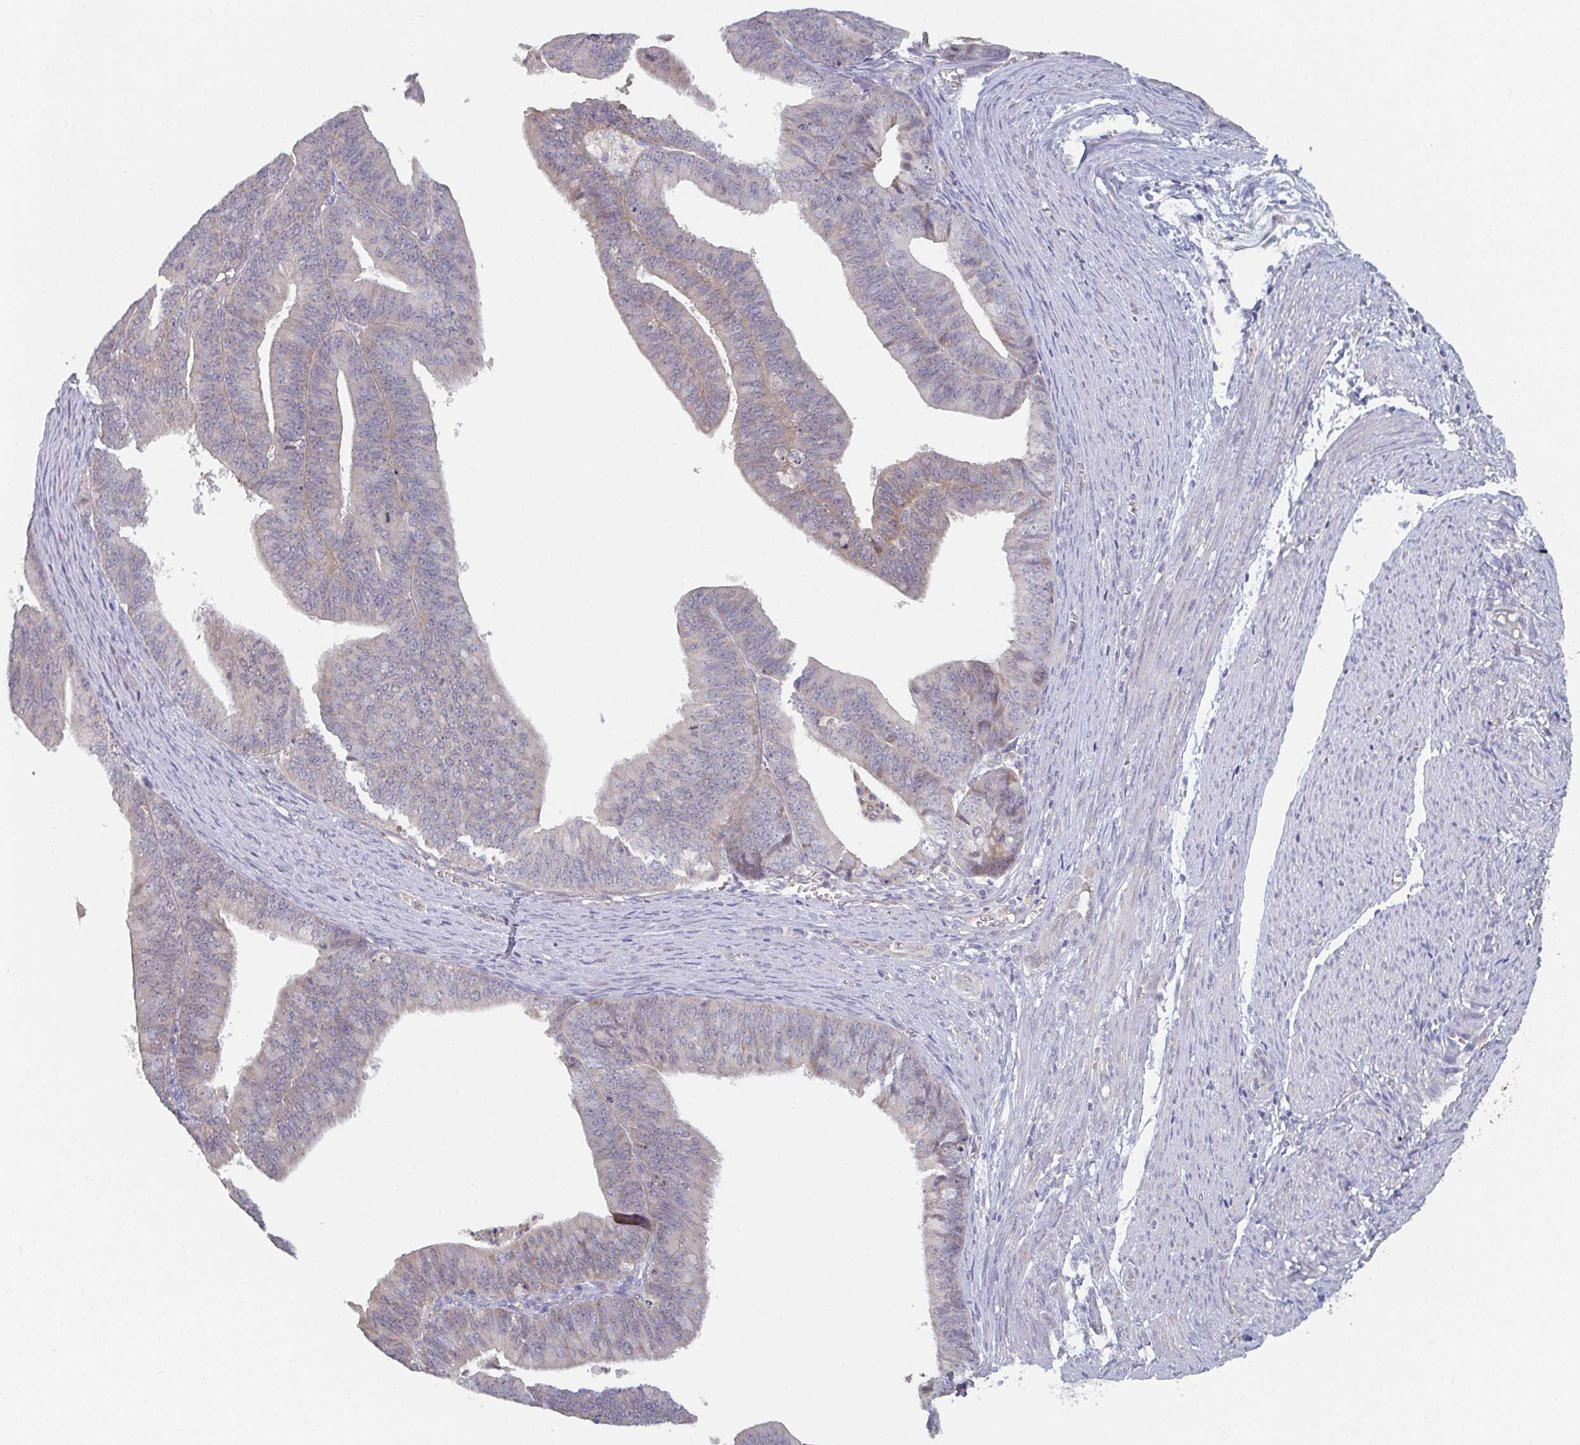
{"staining": {"intensity": "negative", "quantity": "none", "location": "none"}, "tissue": "endometrial cancer", "cell_type": "Tumor cells", "image_type": "cancer", "snomed": [{"axis": "morphology", "description": "Adenocarcinoma, NOS"}, {"axis": "topography", "description": "Endometrium"}], "caption": "DAB immunohistochemical staining of endometrial cancer (adenocarcinoma) reveals no significant staining in tumor cells.", "gene": "ELOVL1", "patient": {"sex": "female", "age": 73}}